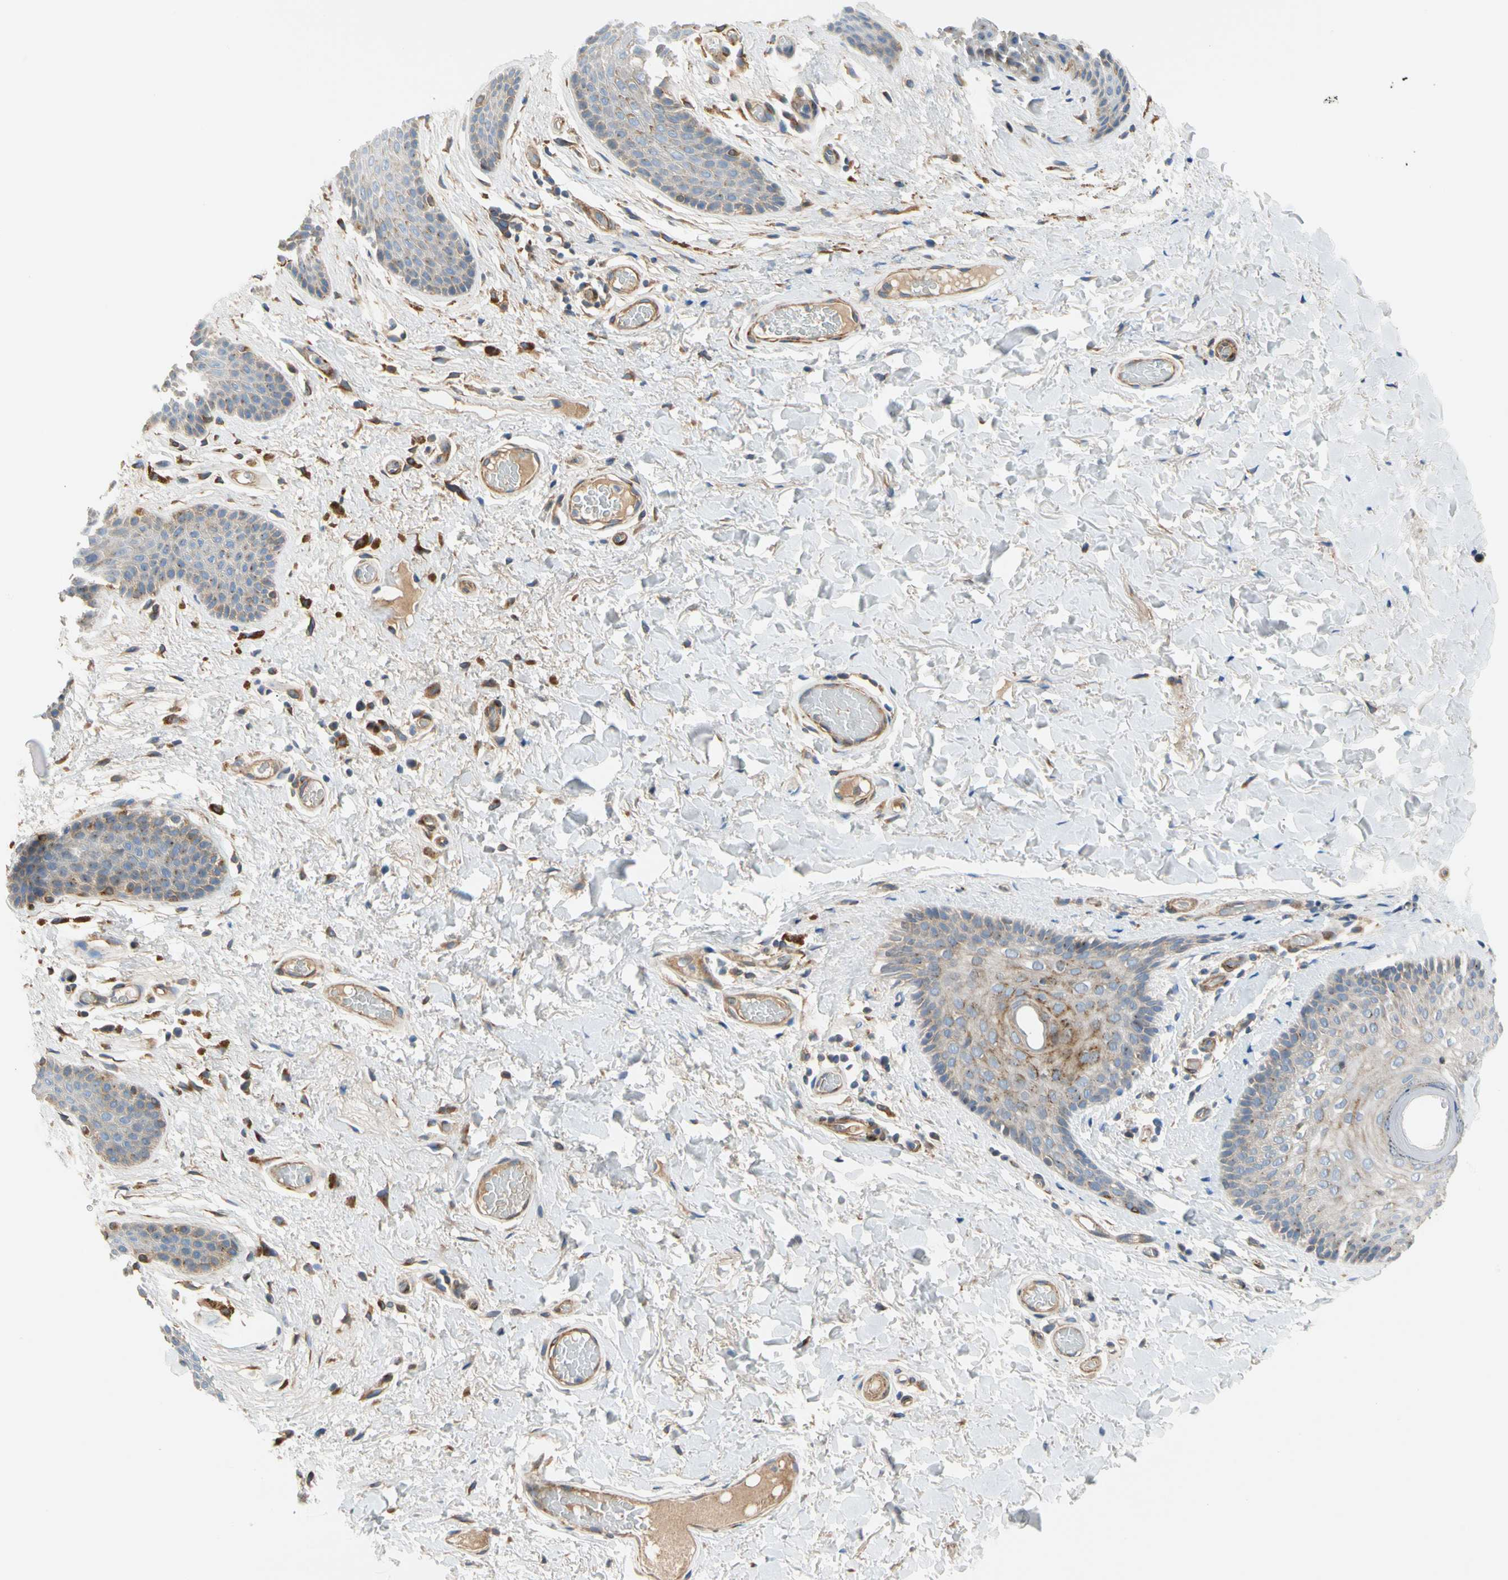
{"staining": {"intensity": "negative", "quantity": "none", "location": "none"}, "tissue": "skin", "cell_type": "Epidermal cells", "image_type": "normal", "snomed": [{"axis": "morphology", "description": "Normal tissue, NOS"}, {"axis": "topography", "description": "Anal"}], "caption": "Immunohistochemistry of normal skin demonstrates no expression in epidermal cells.", "gene": "ENTREP3", "patient": {"sex": "male", "age": 74}}